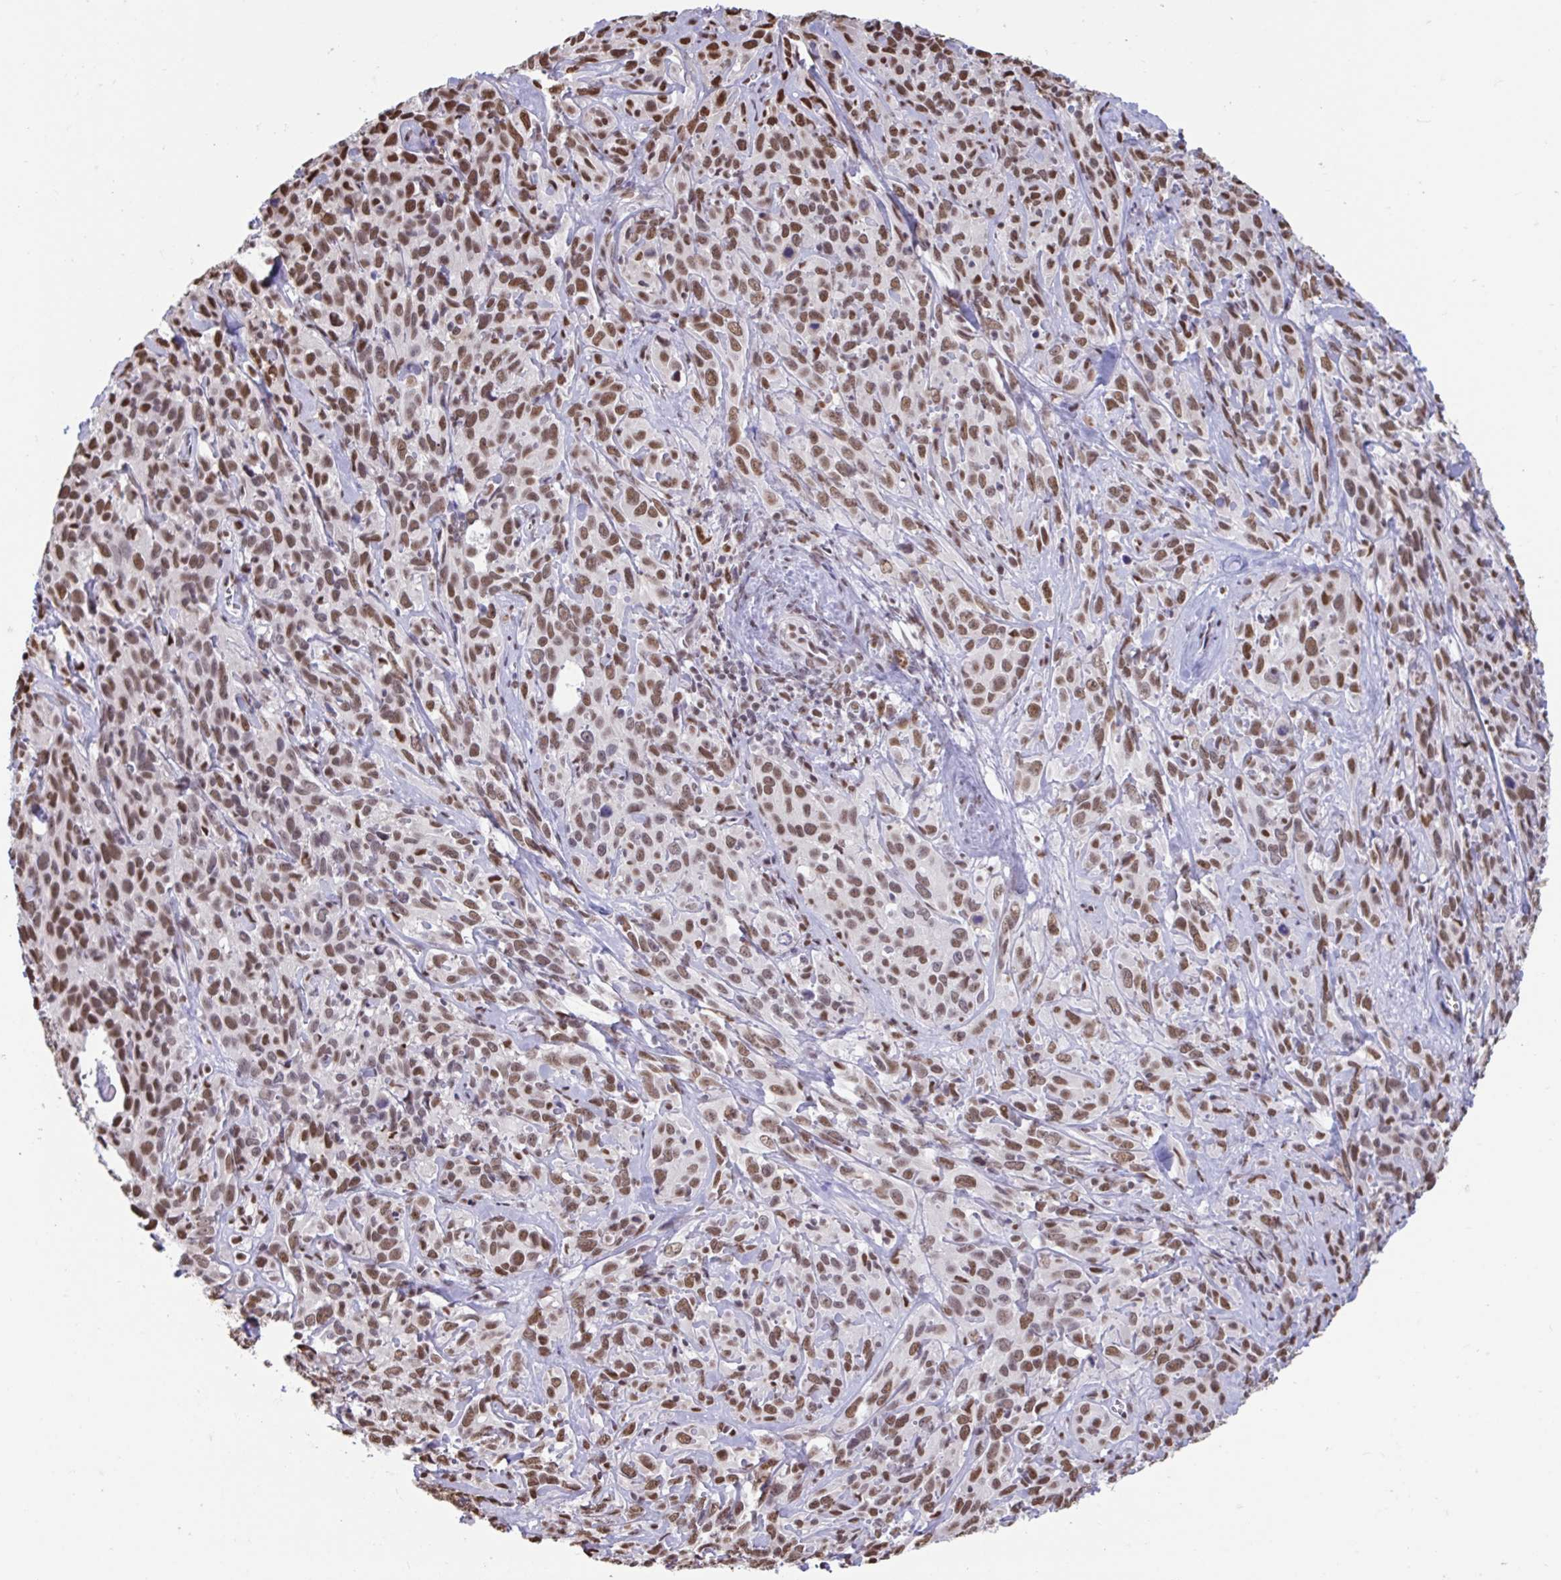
{"staining": {"intensity": "moderate", "quantity": ">75%", "location": "nuclear"}, "tissue": "cervical cancer", "cell_type": "Tumor cells", "image_type": "cancer", "snomed": [{"axis": "morphology", "description": "Normal tissue, NOS"}, {"axis": "morphology", "description": "Squamous cell carcinoma, NOS"}, {"axis": "topography", "description": "Cervix"}], "caption": "Approximately >75% of tumor cells in human cervical cancer (squamous cell carcinoma) show moderate nuclear protein positivity as visualized by brown immunohistochemical staining.", "gene": "HNRNPDL", "patient": {"sex": "female", "age": 51}}